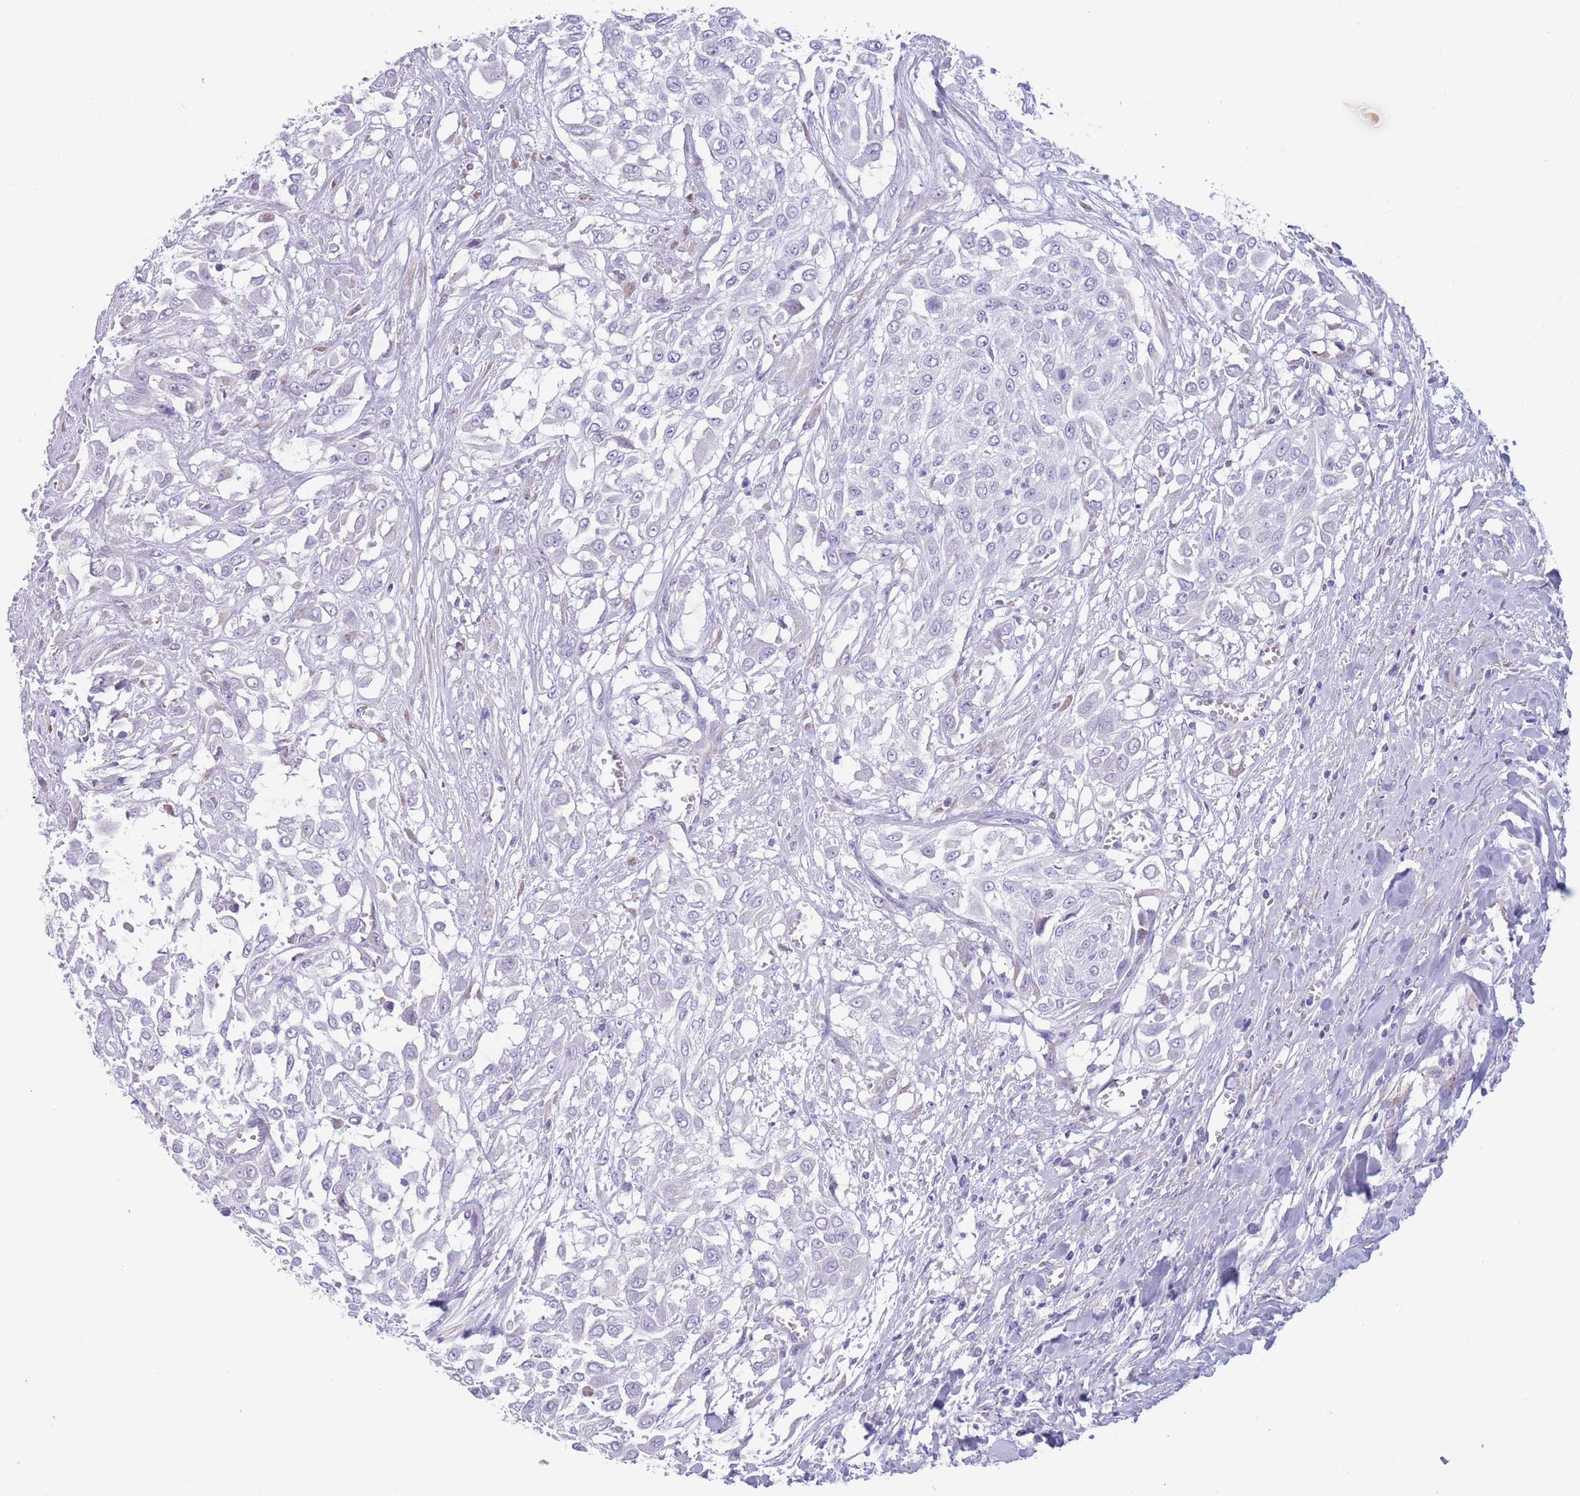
{"staining": {"intensity": "negative", "quantity": "none", "location": "none"}, "tissue": "urothelial cancer", "cell_type": "Tumor cells", "image_type": "cancer", "snomed": [{"axis": "morphology", "description": "Urothelial carcinoma, High grade"}, {"axis": "topography", "description": "Urinary bladder"}], "caption": "Photomicrograph shows no protein positivity in tumor cells of urothelial carcinoma (high-grade) tissue.", "gene": "COL27A1", "patient": {"sex": "male", "age": 57}}